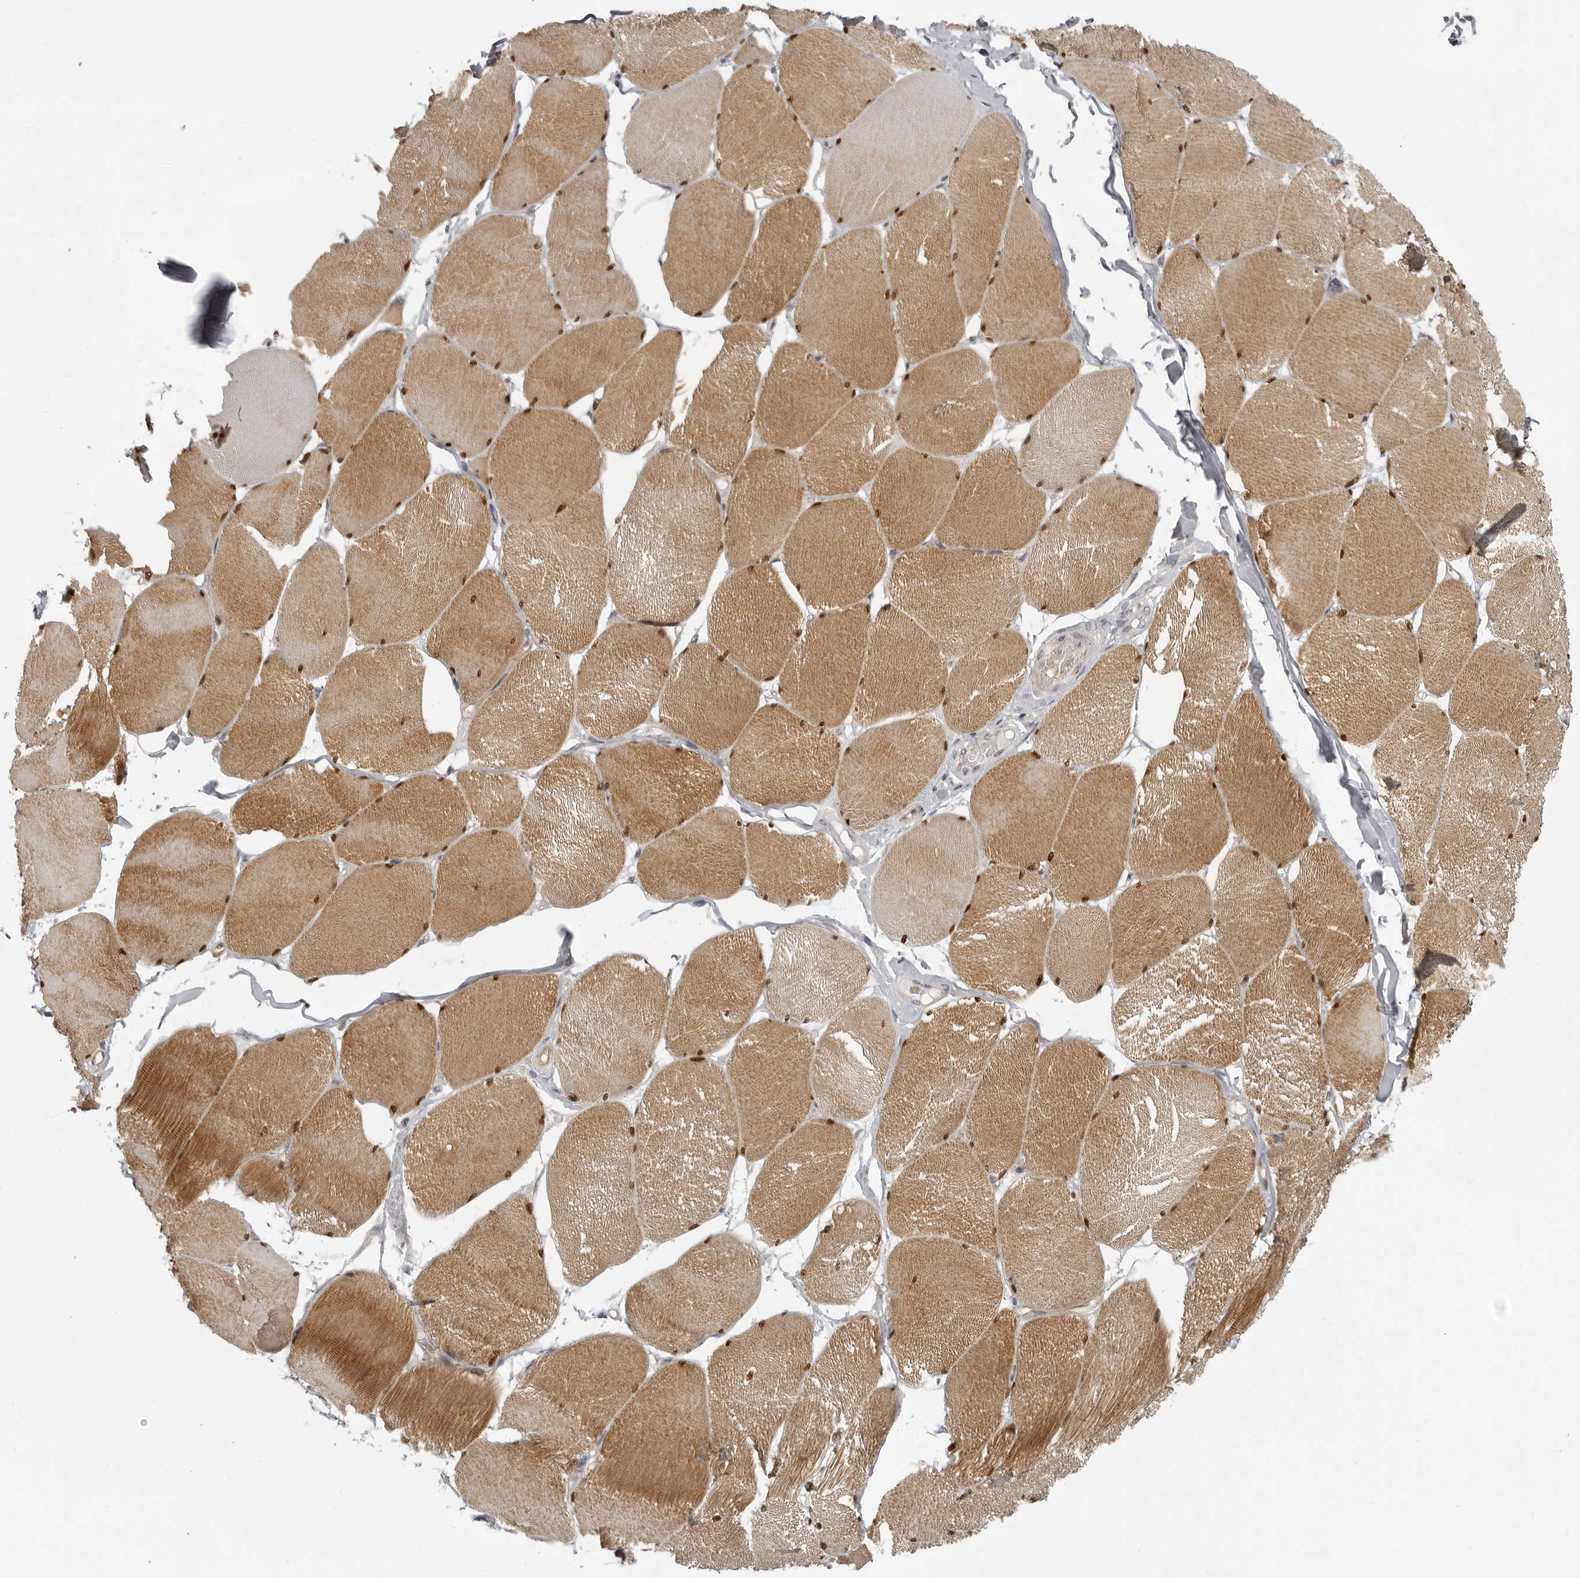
{"staining": {"intensity": "moderate", "quantity": ">75%", "location": "cytoplasmic/membranous,nuclear"}, "tissue": "skeletal muscle", "cell_type": "Myocytes", "image_type": "normal", "snomed": [{"axis": "morphology", "description": "Normal tissue, NOS"}, {"axis": "topography", "description": "Skin"}, {"axis": "topography", "description": "Skeletal muscle"}], "caption": "Skeletal muscle stained with immunohistochemistry demonstrates moderate cytoplasmic/membranous,nuclear expression in approximately >75% of myocytes. (brown staining indicates protein expression, while blue staining denotes nuclei).", "gene": "EPHA10", "patient": {"sex": "male", "age": 83}}